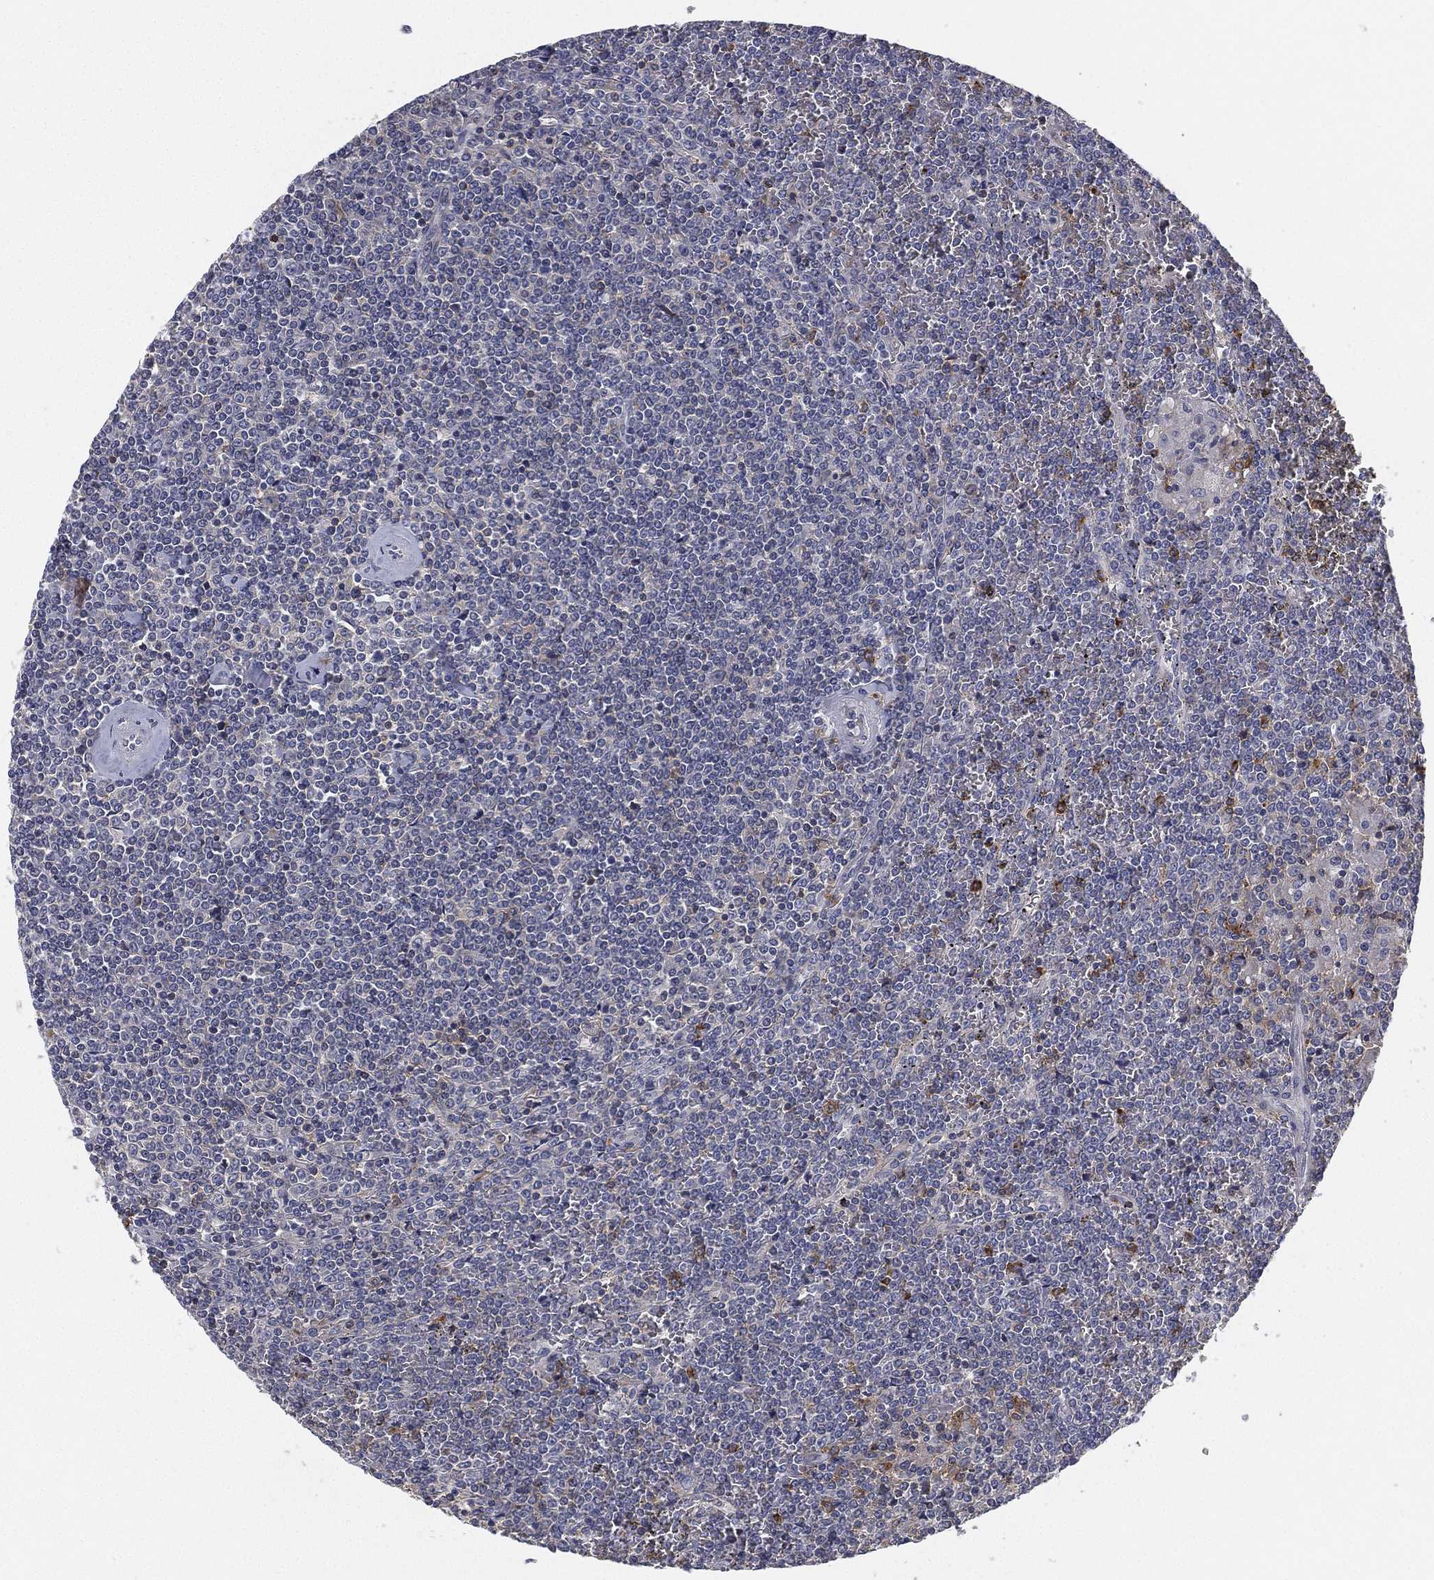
{"staining": {"intensity": "negative", "quantity": "none", "location": "none"}, "tissue": "lymphoma", "cell_type": "Tumor cells", "image_type": "cancer", "snomed": [{"axis": "morphology", "description": "Malignant lymphoma, non-Hodgkin's type, Low grade"}, {"axis": "topography", "description": "Spleen"}], "caption": "There is no significant staining in tumor cells of lymphoma.", "gene": "CFAP251", "patient": {"sex": "female", "age": 19}}